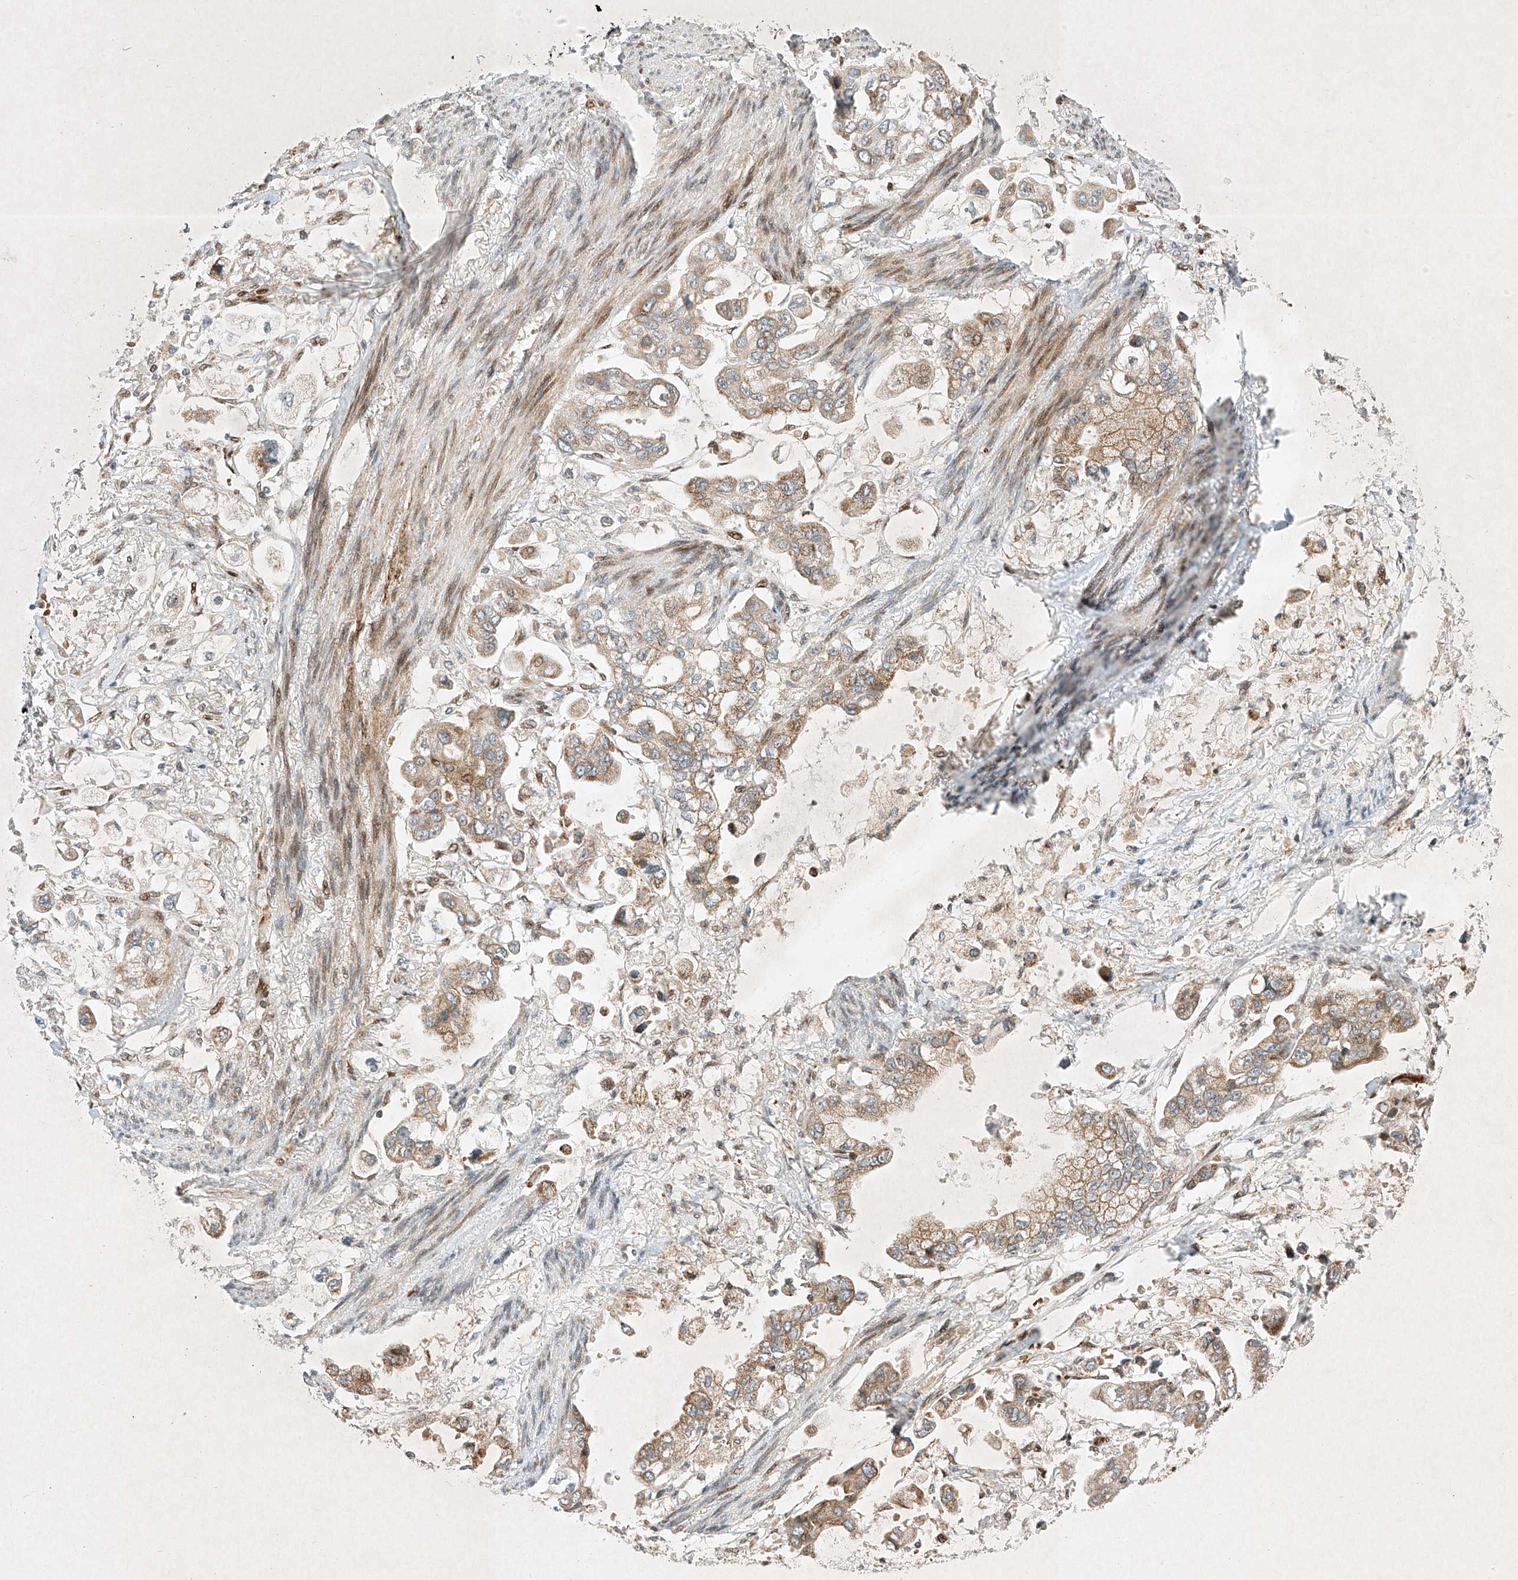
{"staining": {"intensity": "moderate", "quantity": ">75%", "location": "cytoplasmic/membranous"}, "tissue": "stomach cancer", "cell_type": "Tumor cells", "image_type": "cancer", "snomed": [{"axis": "morphology", "description": "Adenocarcinoma, NOS"}, {"axis": "topography", "description": "Stomach"}], "caption": "Moderate cytoplasmic/membranous protein positivity is identified in approximately >75% of tumor cells in stomach adenocarcinoma.", "gene": "EPG5", "patient": {"sex": "male", "age": 62}}